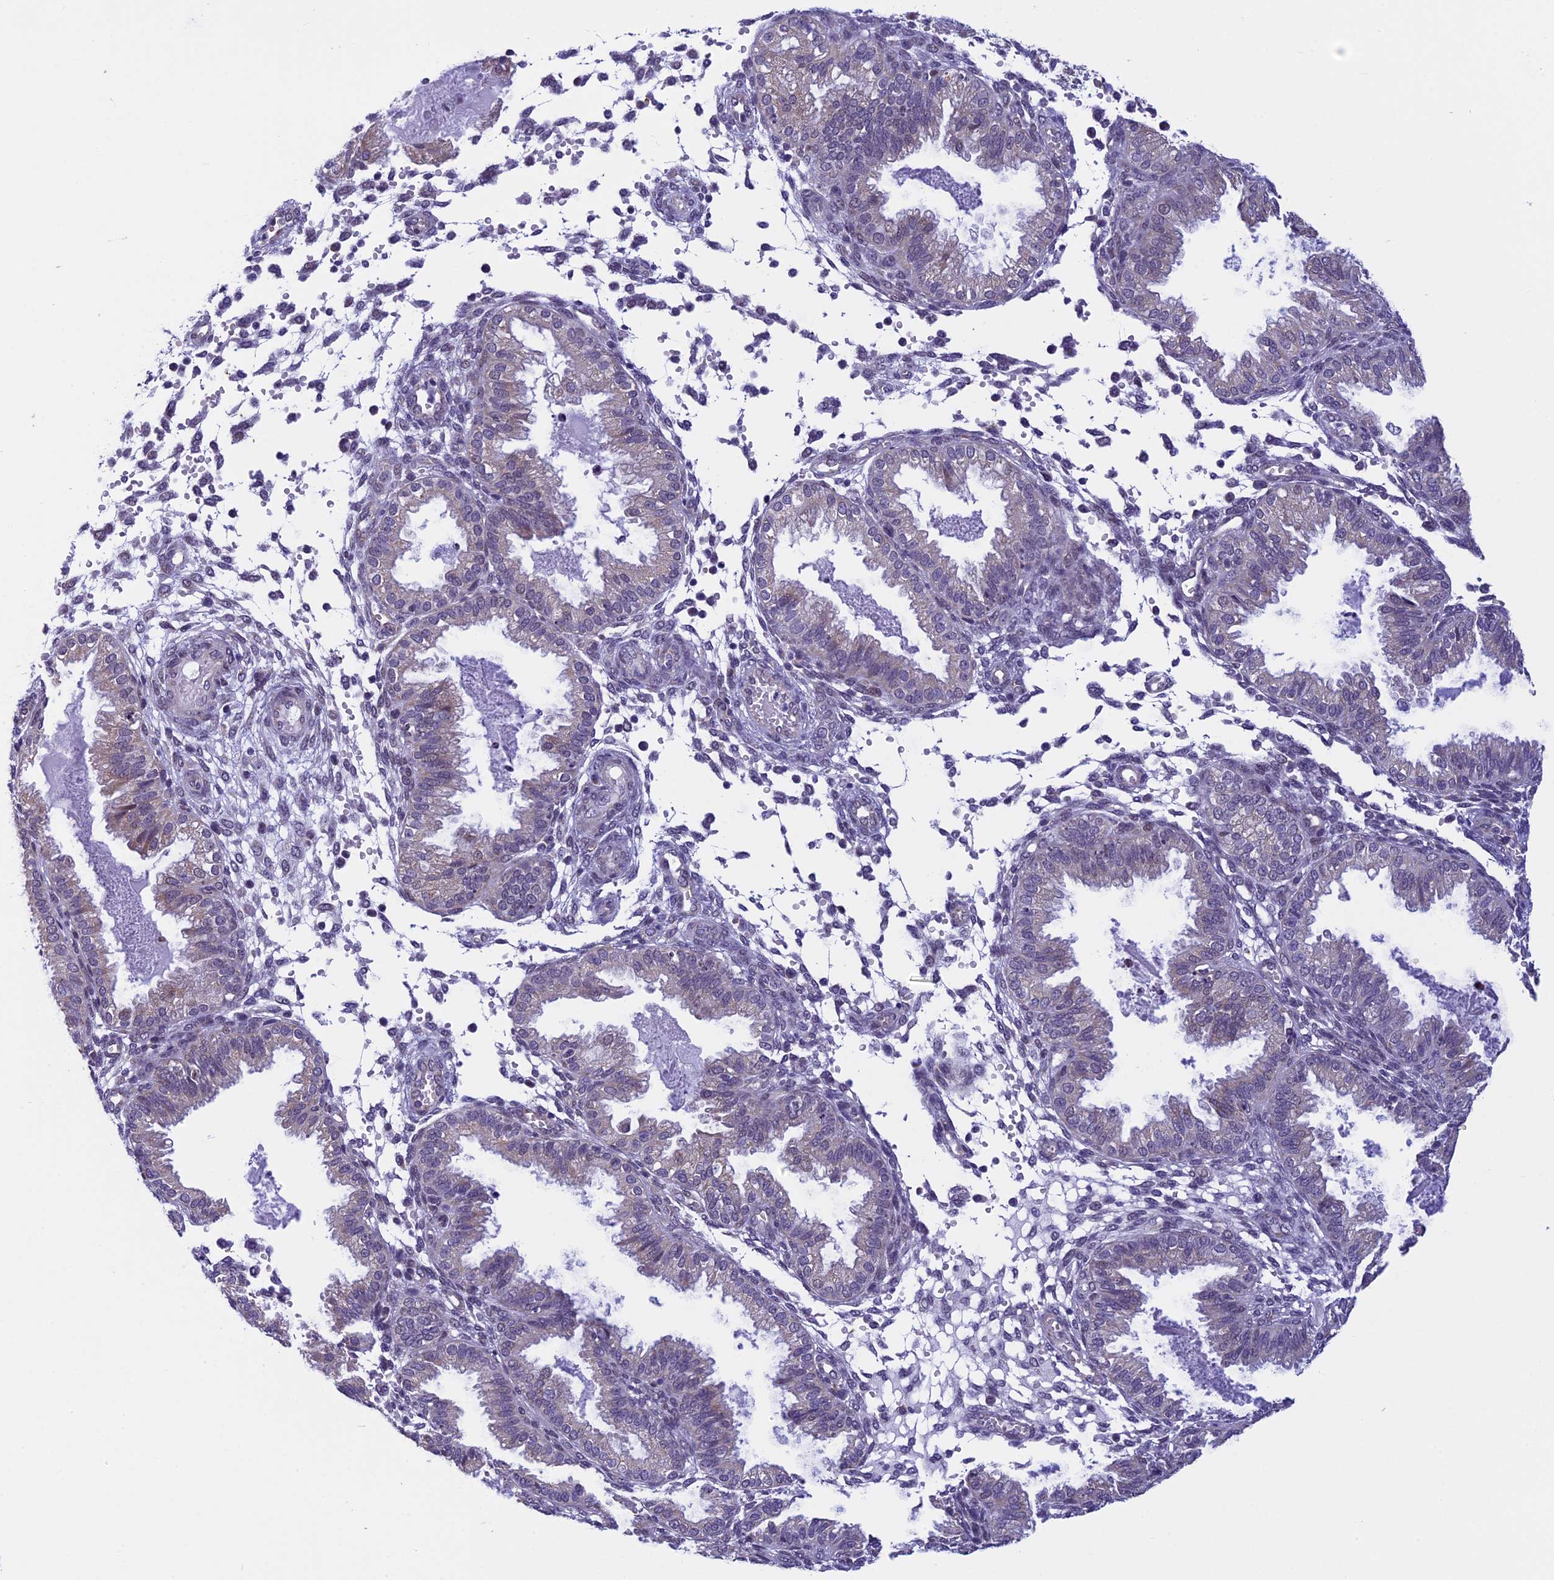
{"staining": {"intensity": "negative", "quantity": "none", "location": "none"}, "tissue": "endometrium", "cell_type": "Cells in endometrial stroma", "image_type": "normal", "snomed": [{"axis": "morphology", "description": "Normal tissue, NOS"}, {"axis": "topography", "description": "Endometrium"}], "caption": "An image of endometrium stained for a protein shows no brown staining in cells in endometrial stroma.", "gene": "ZNF317", "patient": {"sex": "female", "age": 33}}